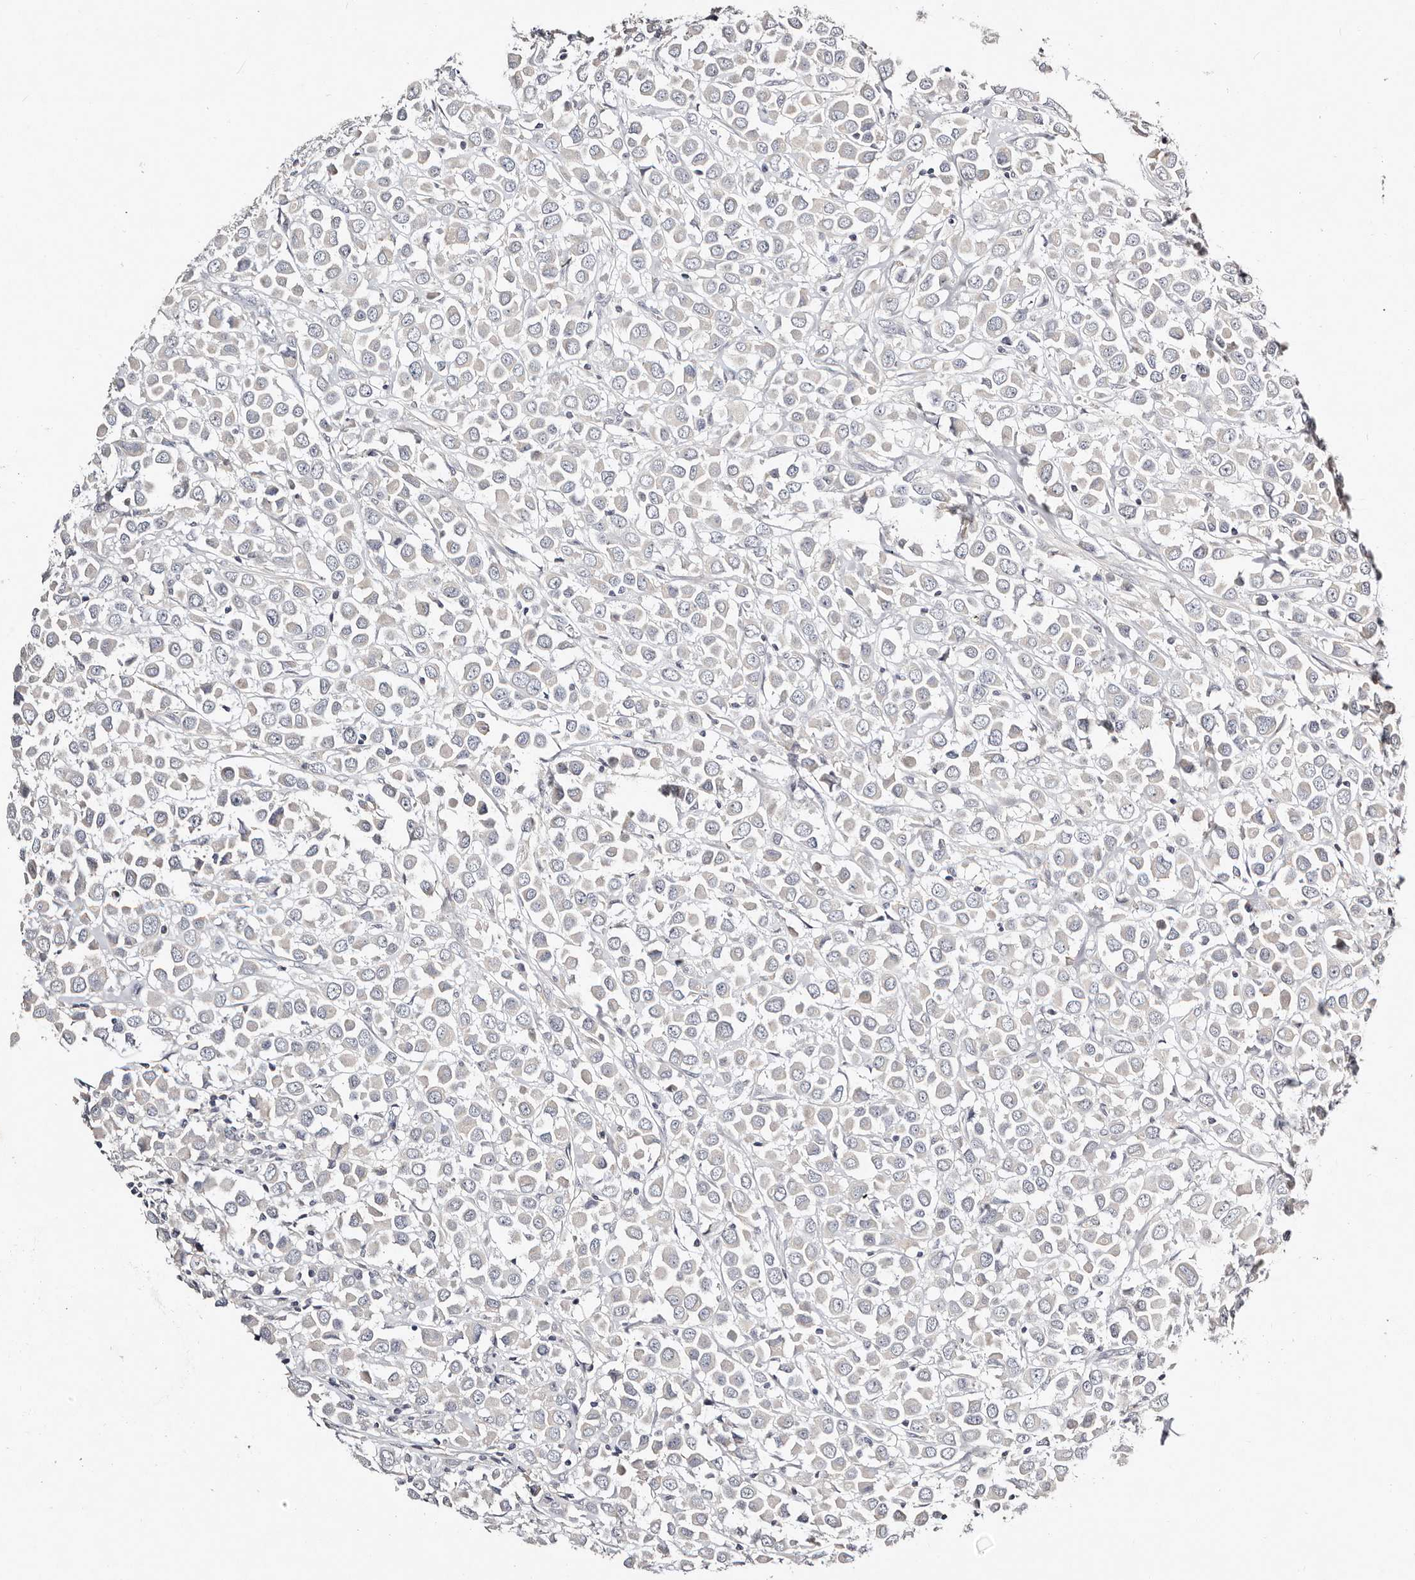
{"staining": {"intensity": "negative", "quantity": "none", "location": "none"}, "tissue": "breast cancer", "cell_type": "Tumor cells", "image_type": "cancer", "snomed": [{"axis": "morphology", "description": "Duct carcinoma"}, {"axis": "topography", "description": "Breast"}], "caption": "Tumor cells show no significant staining in breast cancer (infiltrating ductal carcinoma).", "gene": "MRPS33", "patient": {"sex": "female", "age": 61}}